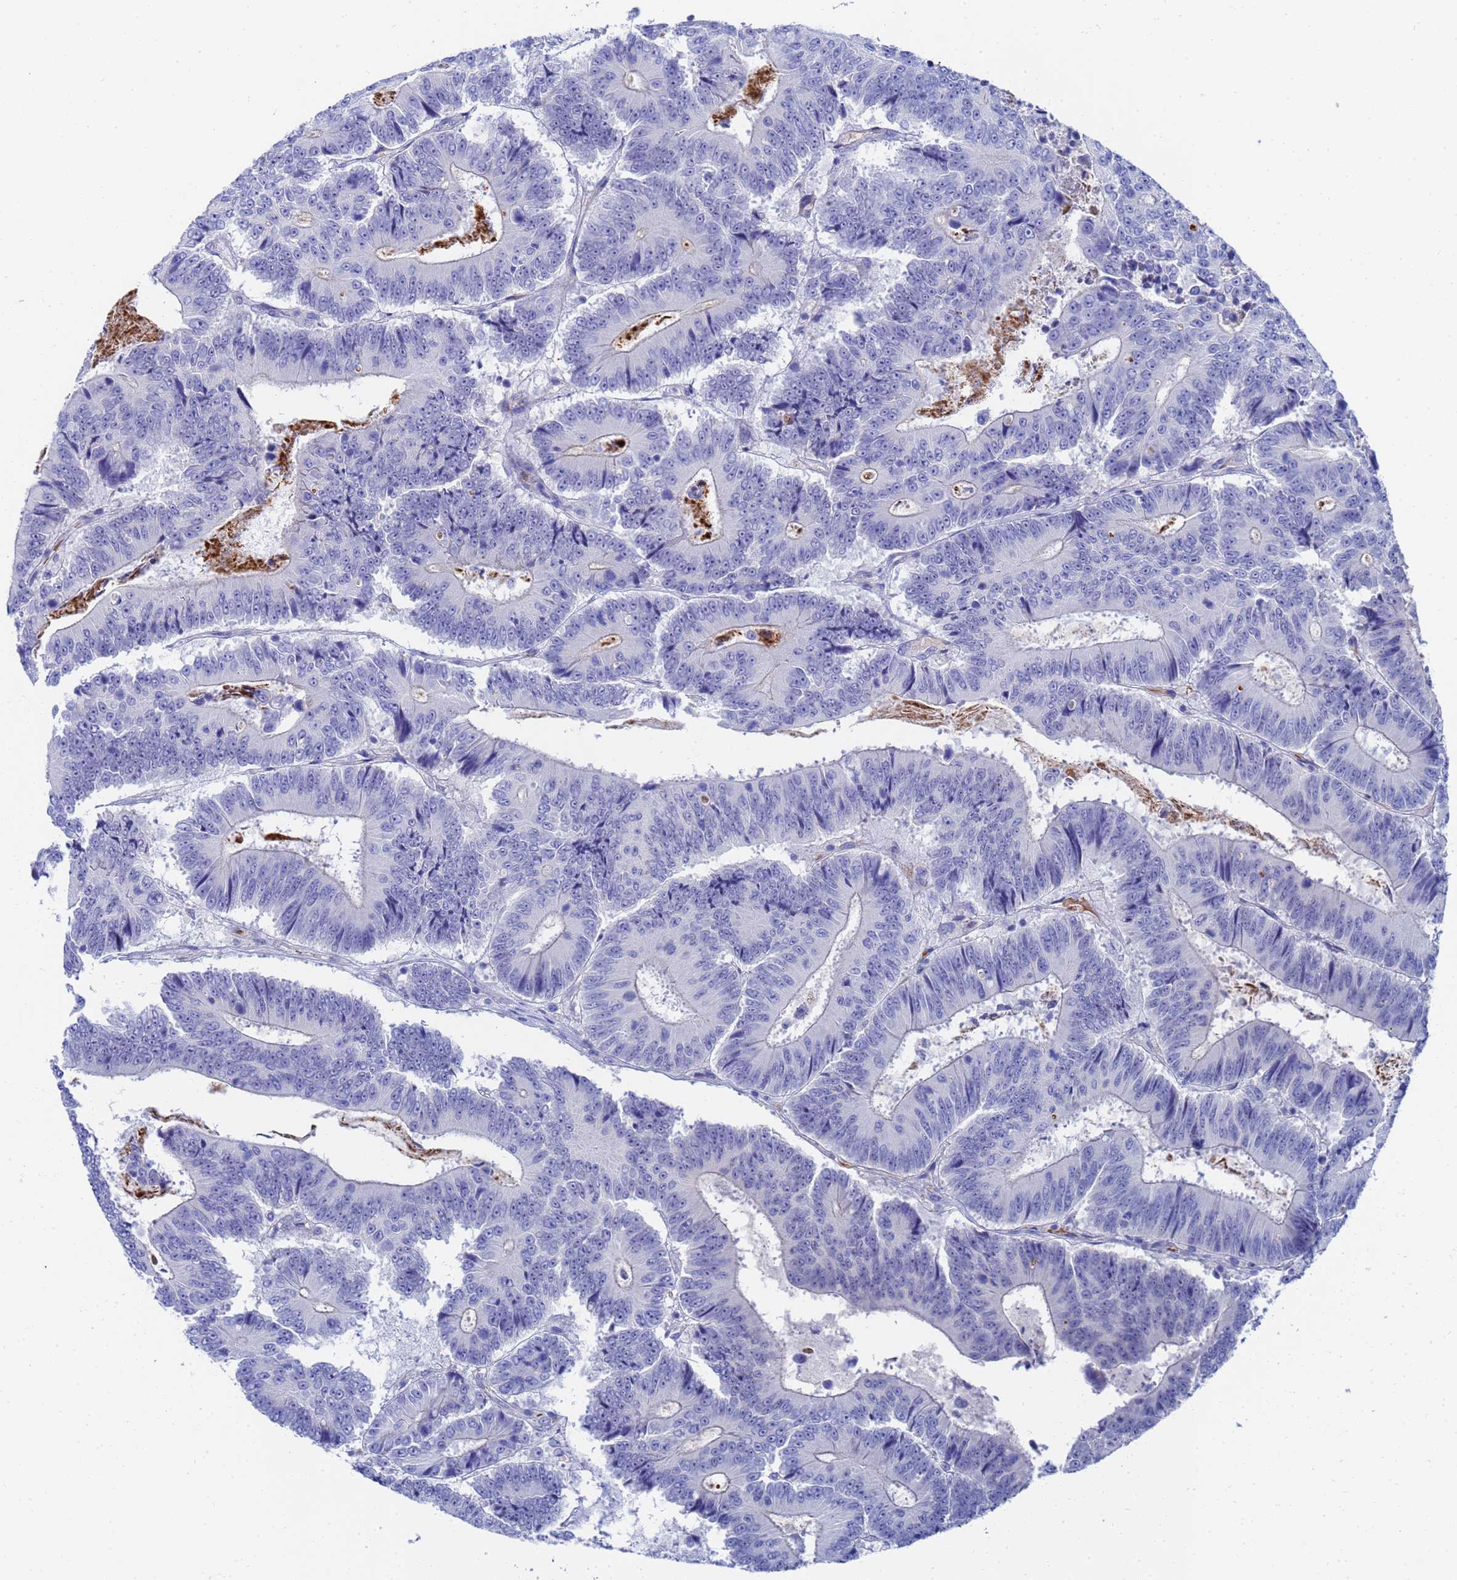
{"staining": {"intensity": "negative", "quantity": "none", "location": "none"}, "tissue": "colorectal cancer", "cell_type": "Tumor cells", "image_type": "cancer", "snomed": [{"axis": "morphology", "description": "Adenocarcinoma, NOS"}, {"axis": "topography", "description": "Colon"}], "caption": "This is a histopathology image of immunohistochemistry staining of adenocarcinoma (colorectal), which shows no staining in tumor cells.", "gene": "ZNF26", "patient": {"sex": "male", "age": 83}}